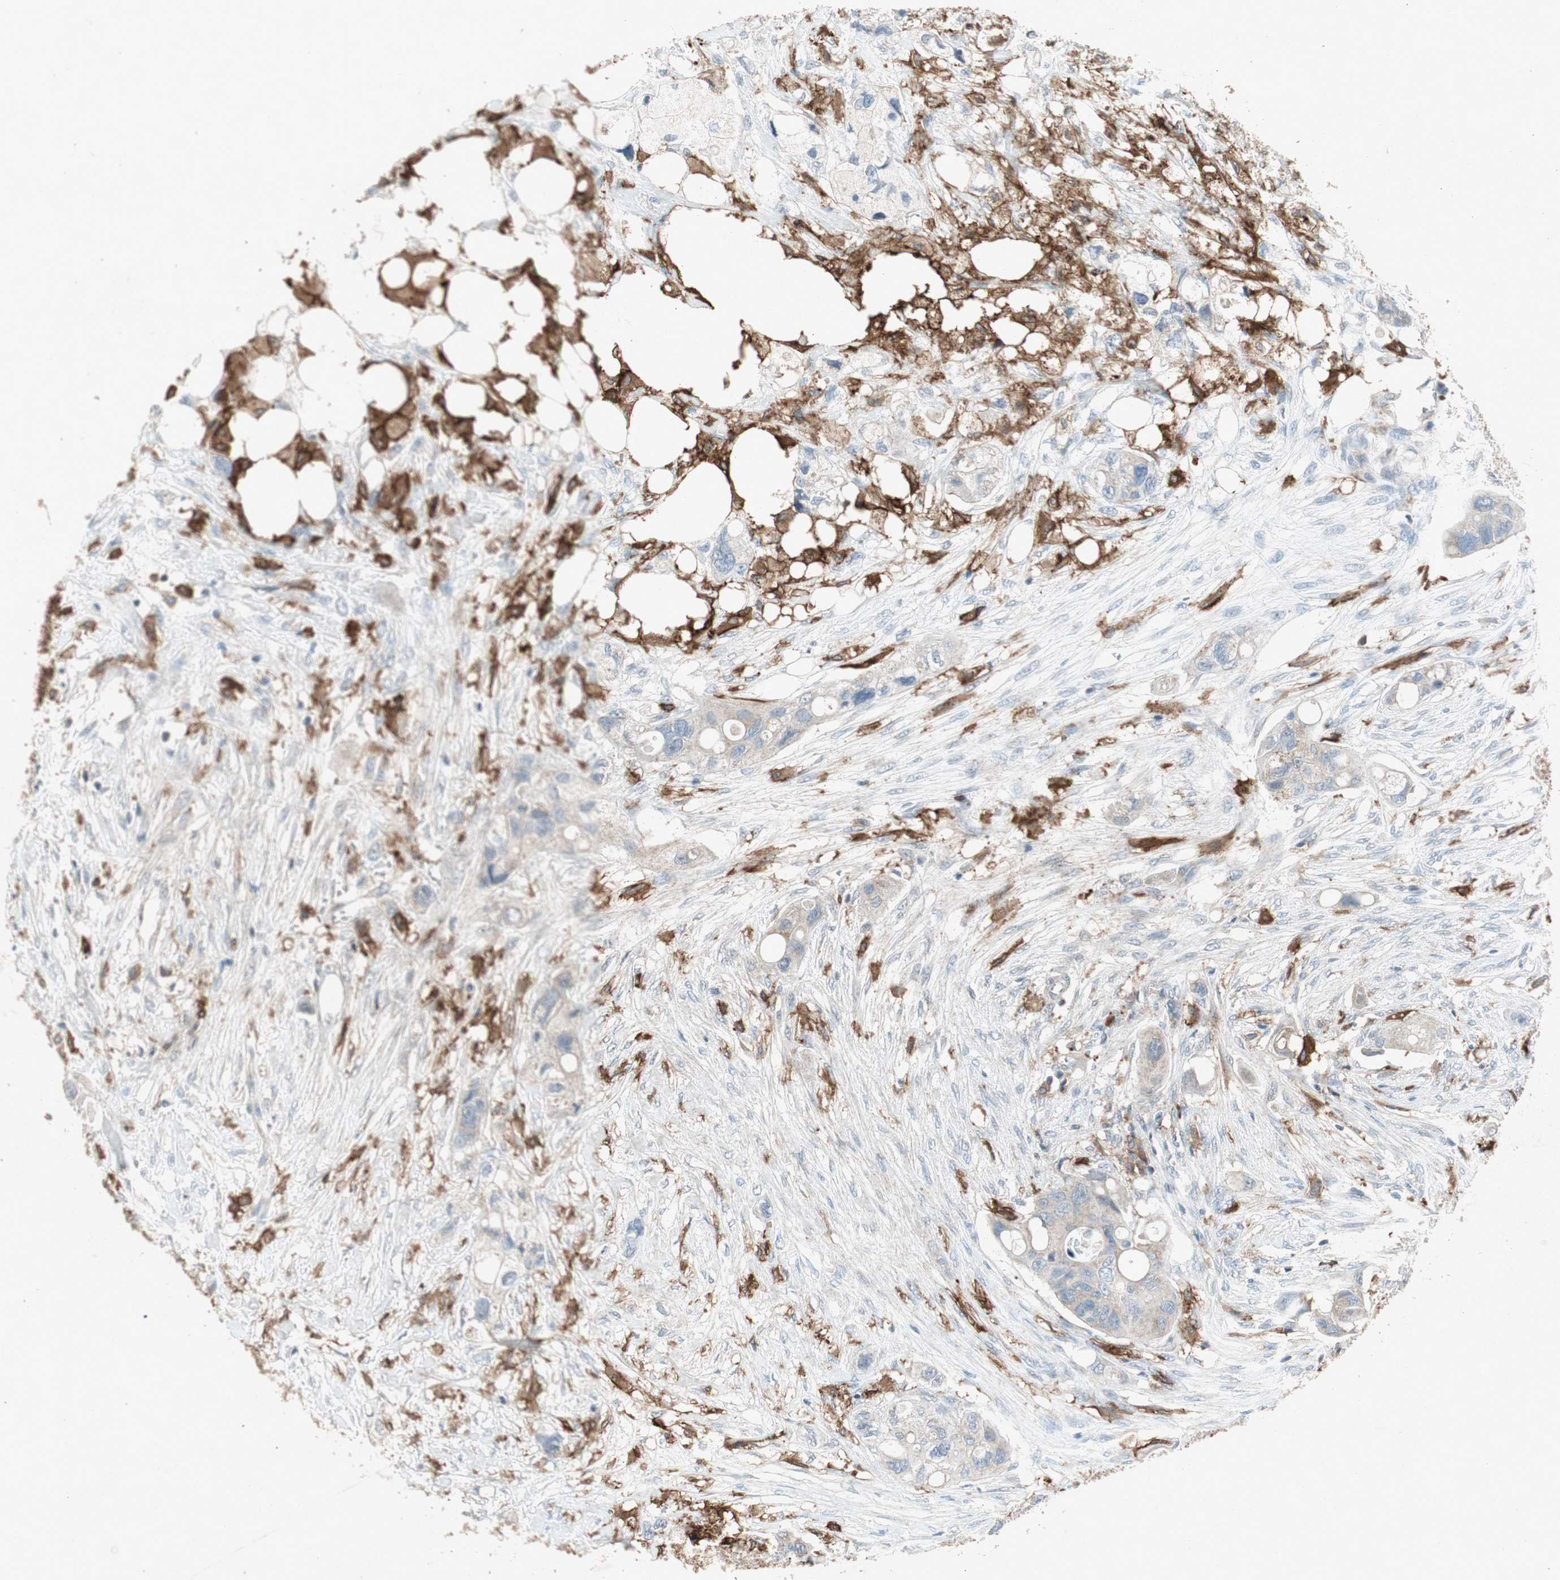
{"staining": {"intensity": "weak", "quantity": "25%-75%", "location": "cytoplasmic/membranous"}, "tissue": "colorectal cancer", "cell_type": "Tumor cells", "image_type": "cancer", "snomed": [{"axis": "morphology", "description": "Adenocarcinoma, NOS"}, {"axis": "topography", "description": "Colon"}], "caption": "Immunohistochemical staining of colorectal adenocarcinoma reveals low levels of weak cytoplasmic/membranous expression in about 25%-75% of tumor cells. (DAB (3,3'-diaminobenzidine) IHC, brown staining for protein, blue staining for nuclei).", "gene": "TYROBP", "patient": {"sex": "female", "age": 57}}